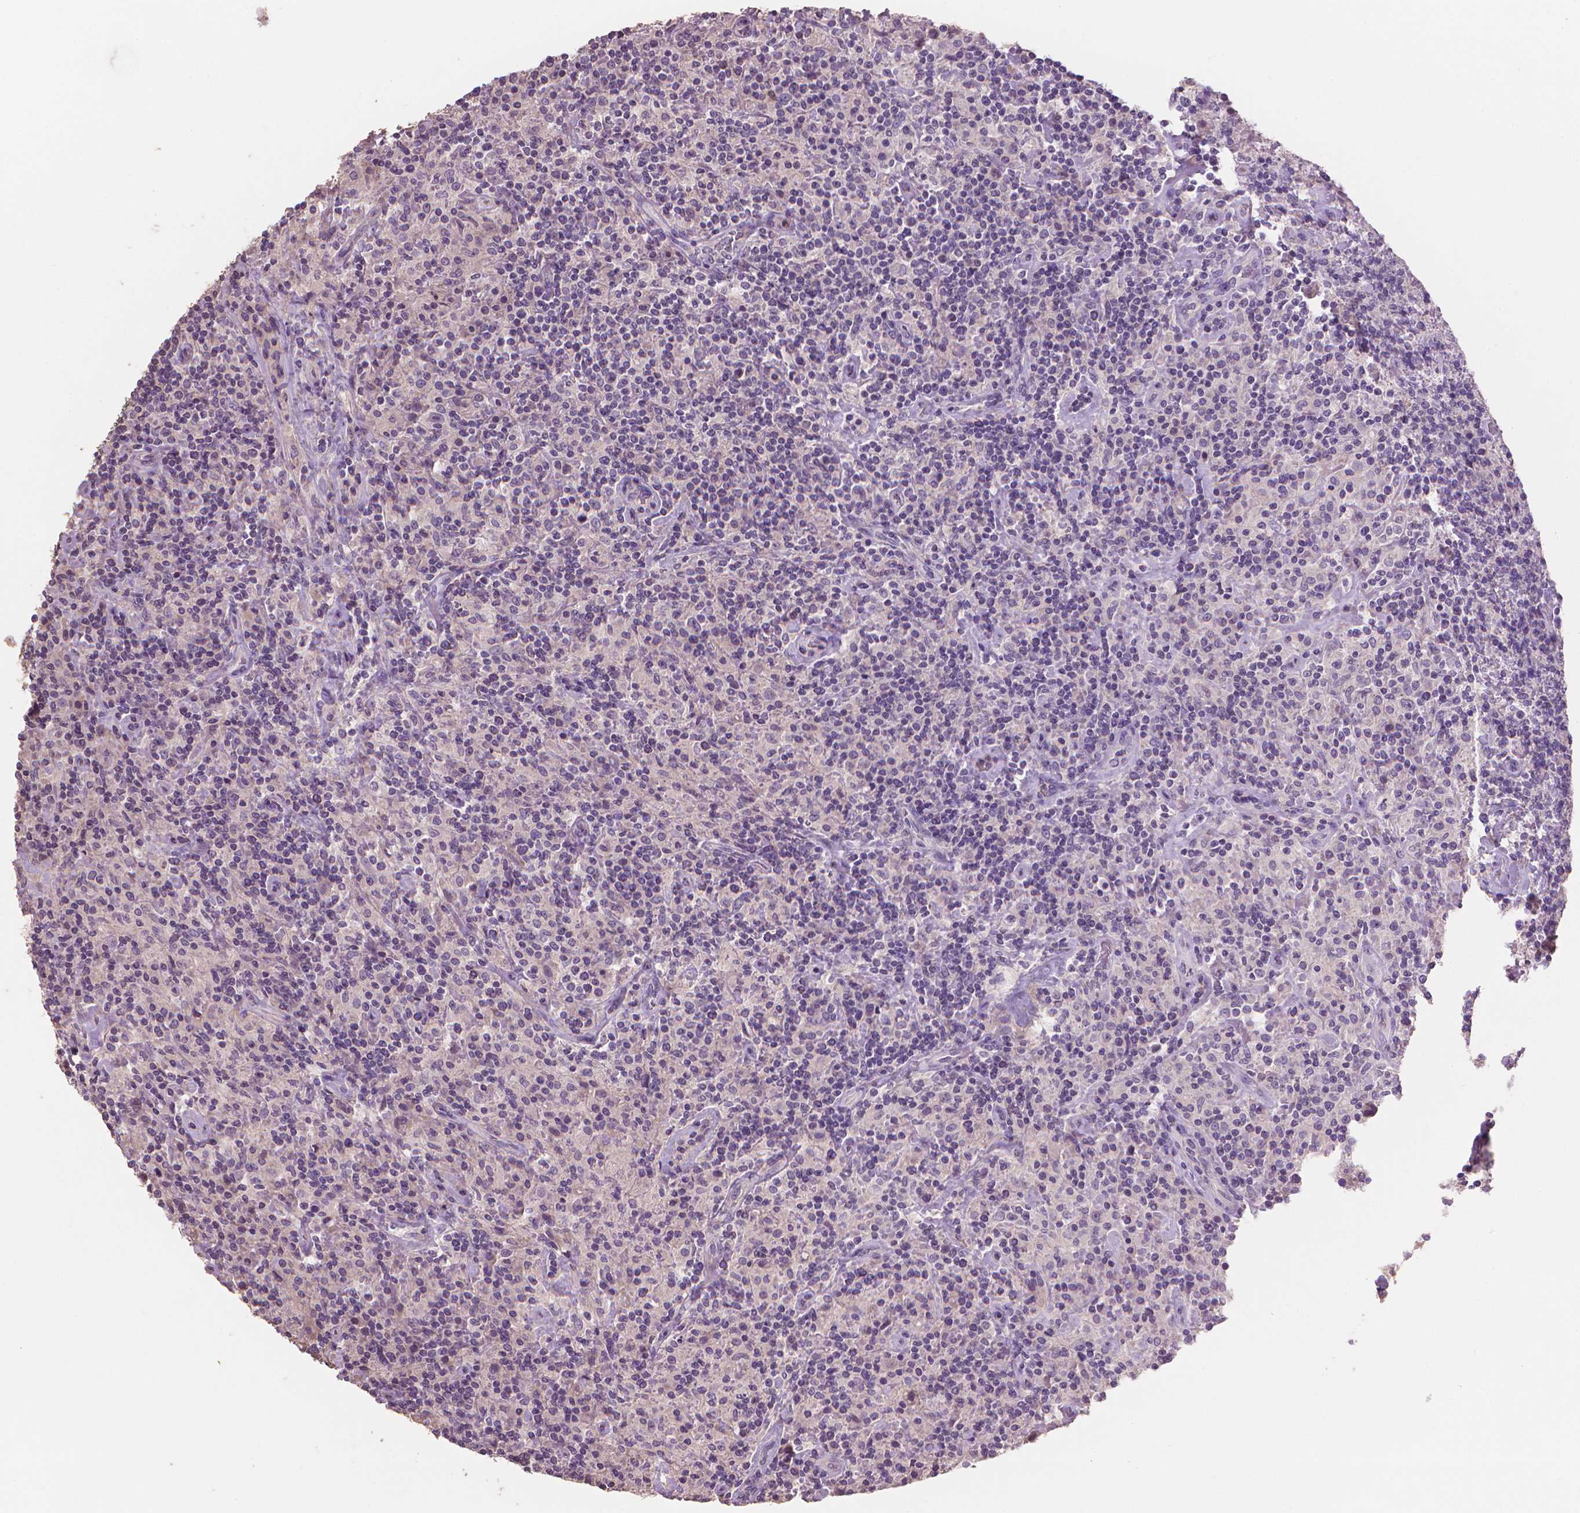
{"staining": {"intensity": "negative", "quantity": "none", "location": "none"}, "tissue": "lymphoma", "cell_type": "Tumor cells", "image_type": "cancer", "snomed": [{"axis": "morphology", "description": "Hodgkin's disease, NOS"}, {"axis": "topography", "description": "Lymph node"}], "caption": "Histopathology image shows no protein staining in tumor cells of Hodgkin's disease tissue.", "gene": "CATIP", "patient": {"sex": "male", "age": 70}}